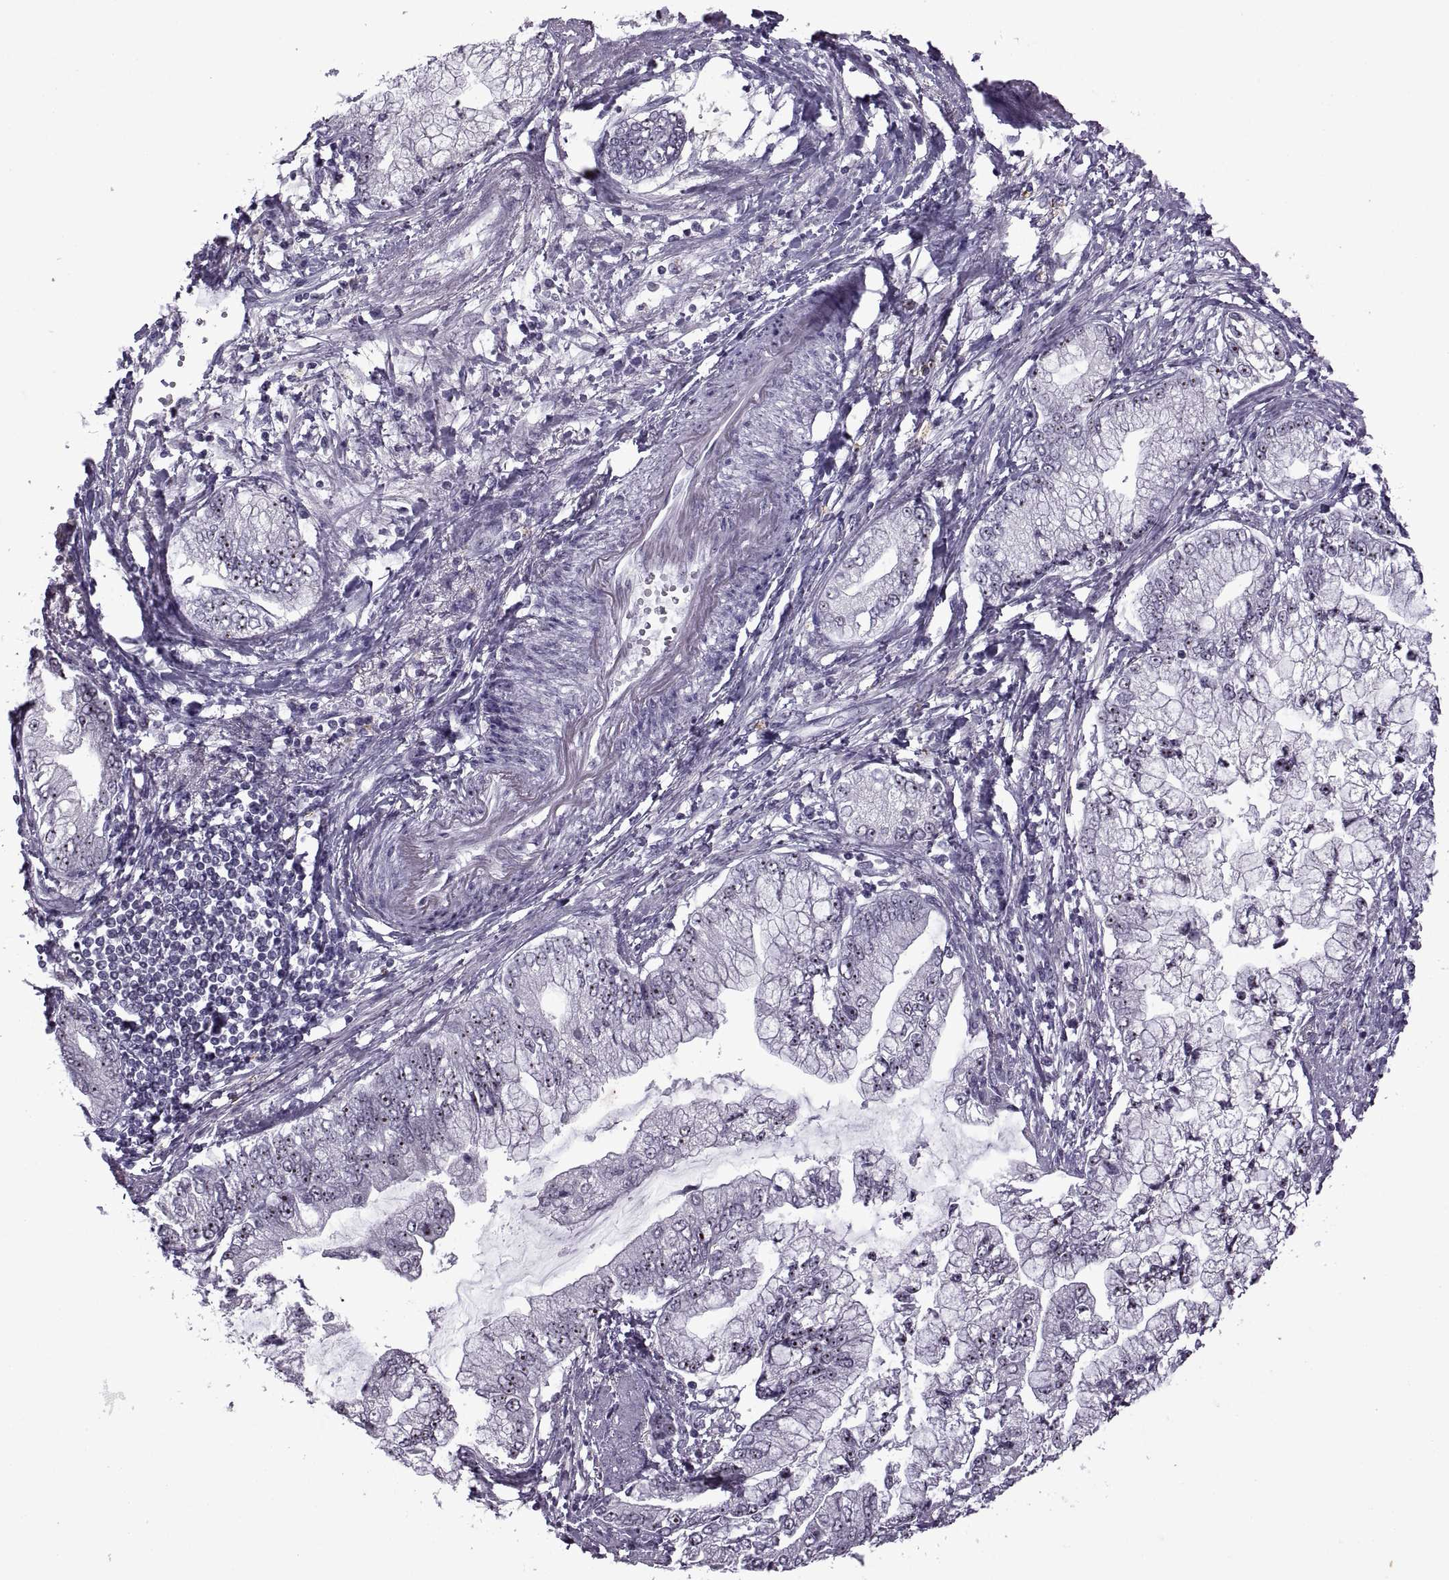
{"staining": {"intensity": "strong", "quantity": "25%-75%", "location": "nuclear"}, "tissue": "stomach cancer", "cell_type": "Tumor cells", "image_type": "cancer", "snomed": [{"axis": "morphology", "description": "Adenocarcinoma, NOS"}, {"axis": "topography", "description": "Stomach, upper"}], "caption": "About 25%-75% of tumor cells in stomach cancer demonstrate strong nuclear protein expression as visualized by brown immunohistochemical staining.", "gene": "SINHCAF", "patient": {"sex": "female", "age": 74}}